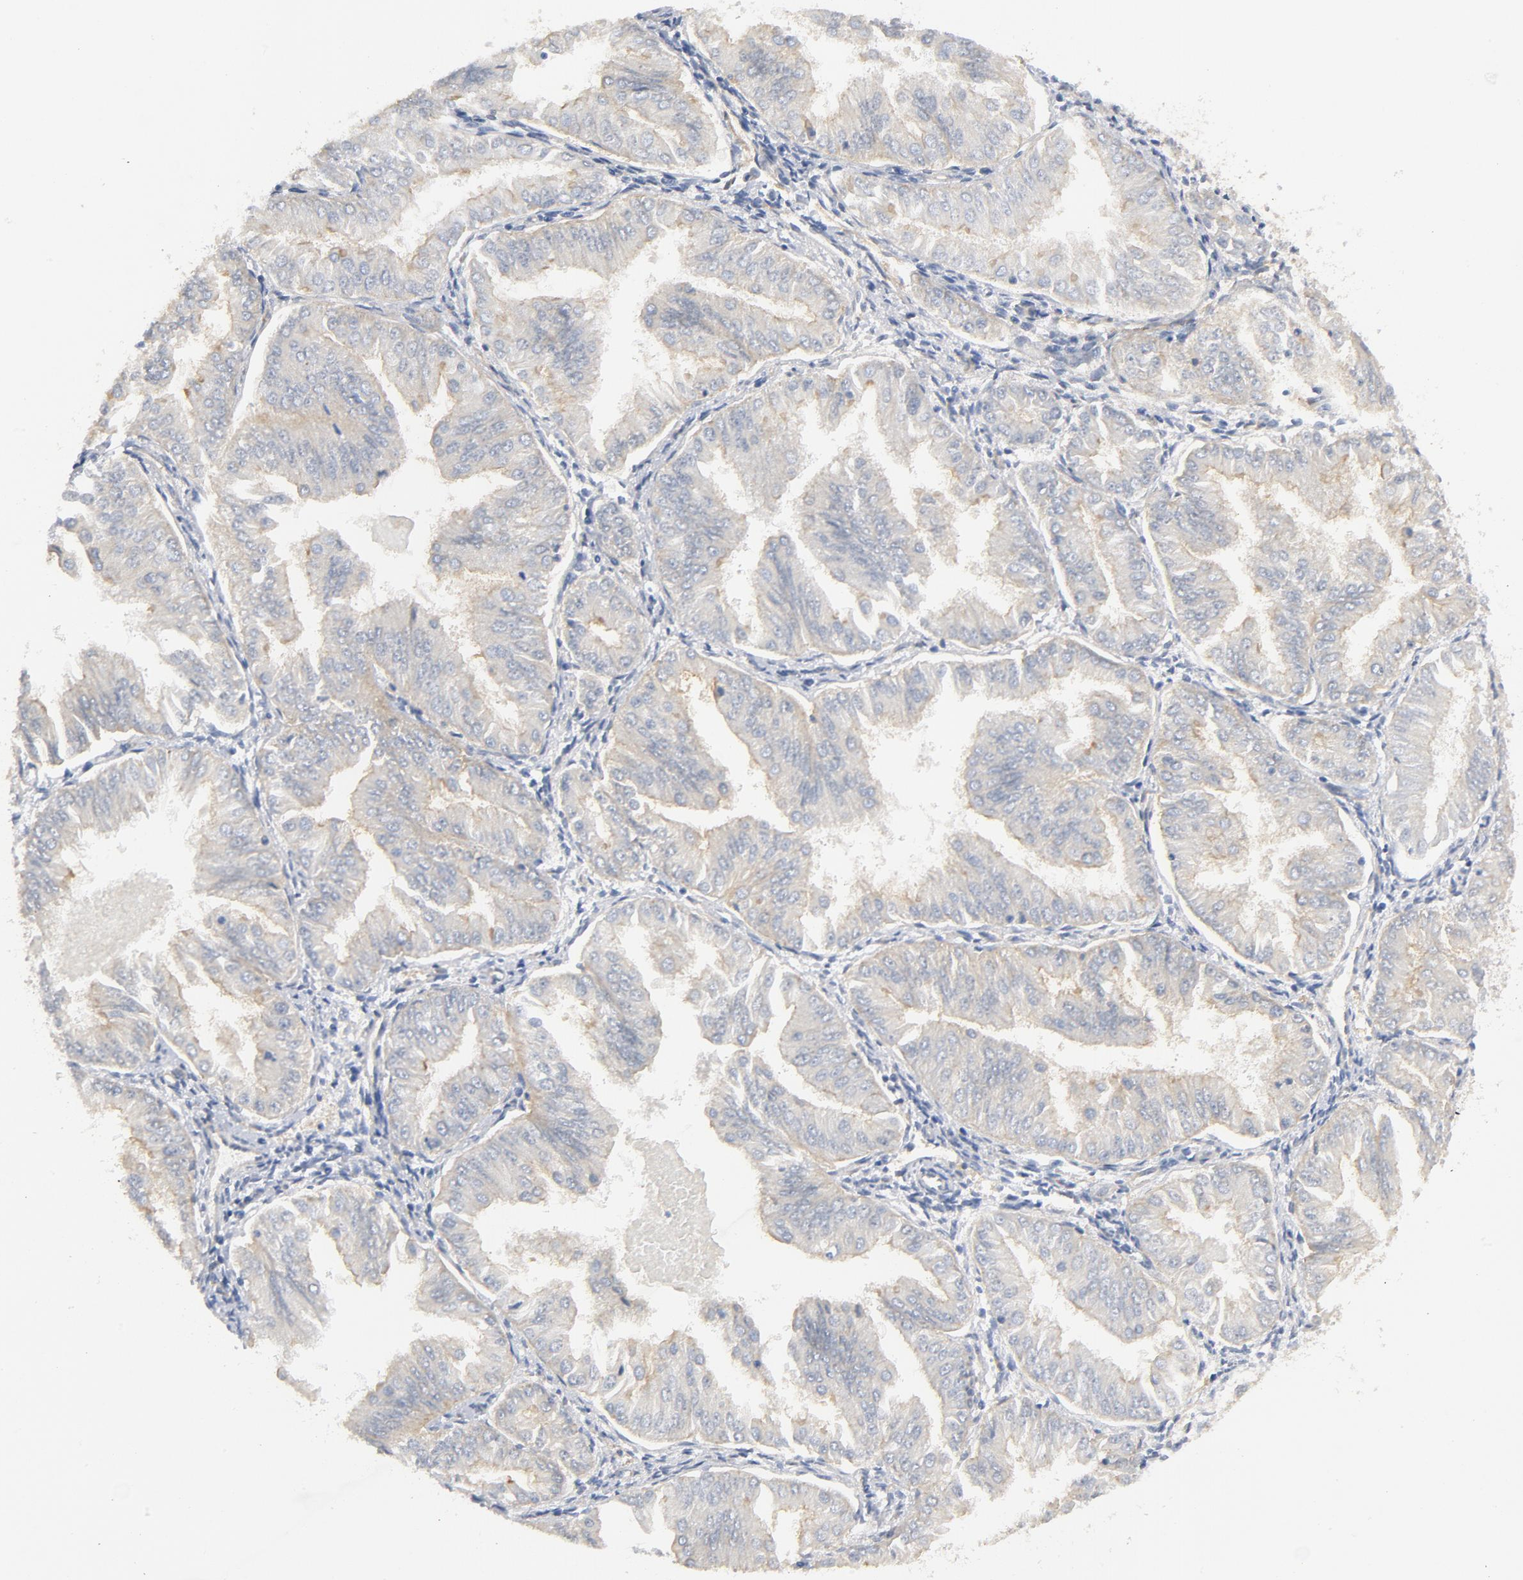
{"staining": {"intensity": "weak", "quantity": "25%-75%", "location": "cytoplasmic/membranous"}, "tissue": "endometrial cancer", "cell_type": "Tumor cells", "image_type": "cancer", "snomed": [{"axis": "morphology", "description": "Adenocarcinoma, NOS"}, {"axis": "topography", "description": "Endometrium"}], "caption": "Brown immunohistochemical staining in human adenocarcinoma (endometrial) exhibits weak cytoplasmic/membranous positivity in approximately 25%-75% of tumor cells.", "gene": "SRC", "patient": {"sex": "female", "age": 53}}